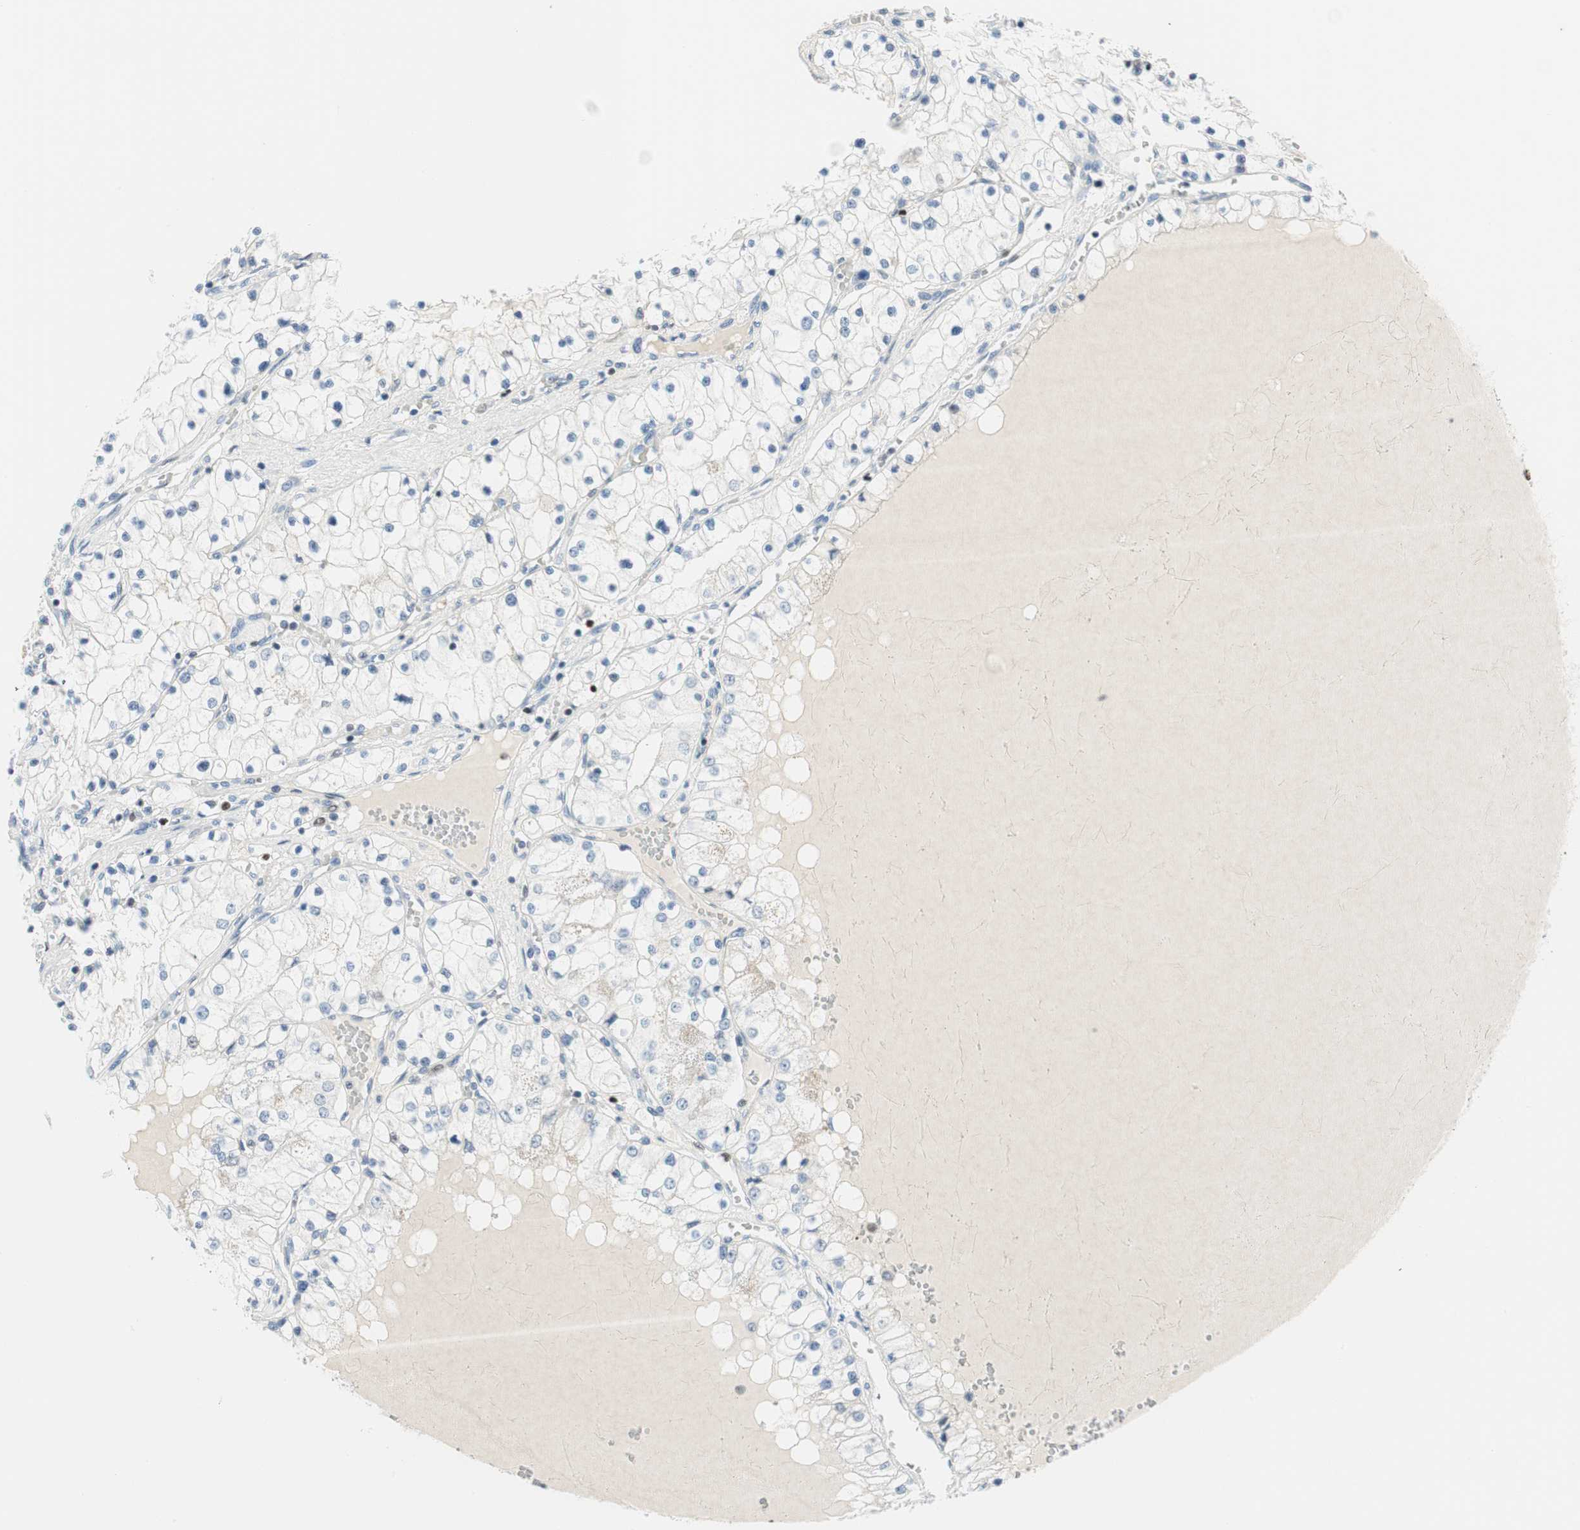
{"staining": {"intensity": "negative", "quantity": "none", "location": "none"}, "tissue": "renal cancer", "cell_type": "Tumor cells", "image_type": "cancer", "snomed": [{"axis": "morphology", "description": "Adenocarcinoma, NOS"}, {"axis": "topography", "description": "Kidney"}], "caption": "Immunohistochemical staining of human renal cancer (adenocarcinoma) shows no significant expression in tumor cells.", "gene": "EZH2", "patient": {"sex": "male", "age": 68}}